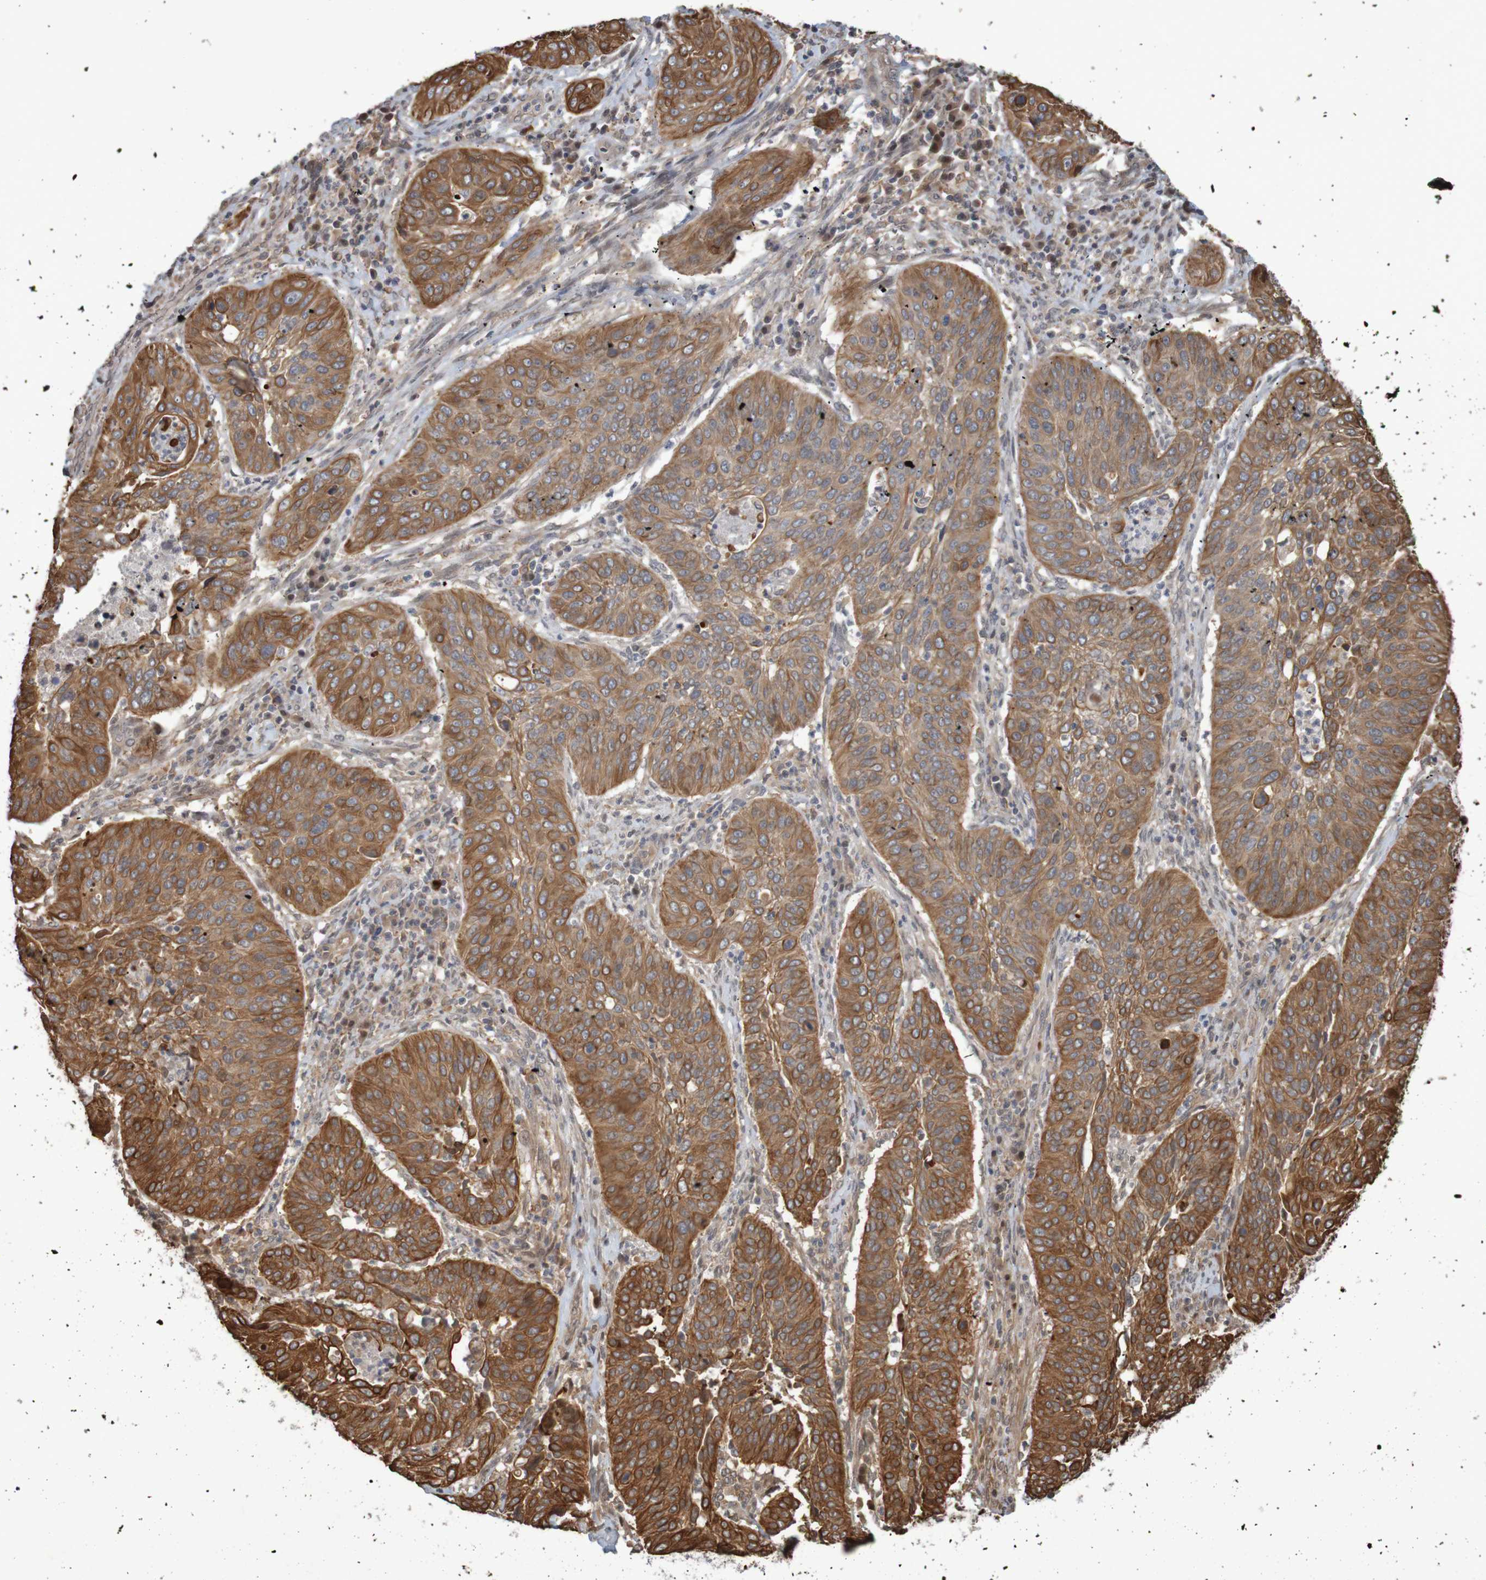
{"staining": {"intensity": "strong", "quantity": ">75%", "location": "cytoplasmic/membranous"}, "tissue": "cervical cancer", "cell_type": "Tumor cells", "image_type": "cancer", "snomed": [{"axis": "morphology", "description": "Normal tissue, NOS"}, {"axis": "morphology", "description": "Squamous cell carcinoma, NOS"}, {"axis": "topography", "description": "Cervix"}], "caption": "This image reveals cervical cancer stained with immunohistochemistry (IHC) to label a protein in brown. The cytoplasmic/membranous of tumor cells show strong positivity for the protein. Nuclei are counter-stained blue.", "gene": "ARHGEF11", "patient": {"sex": "female", "age": 39}}